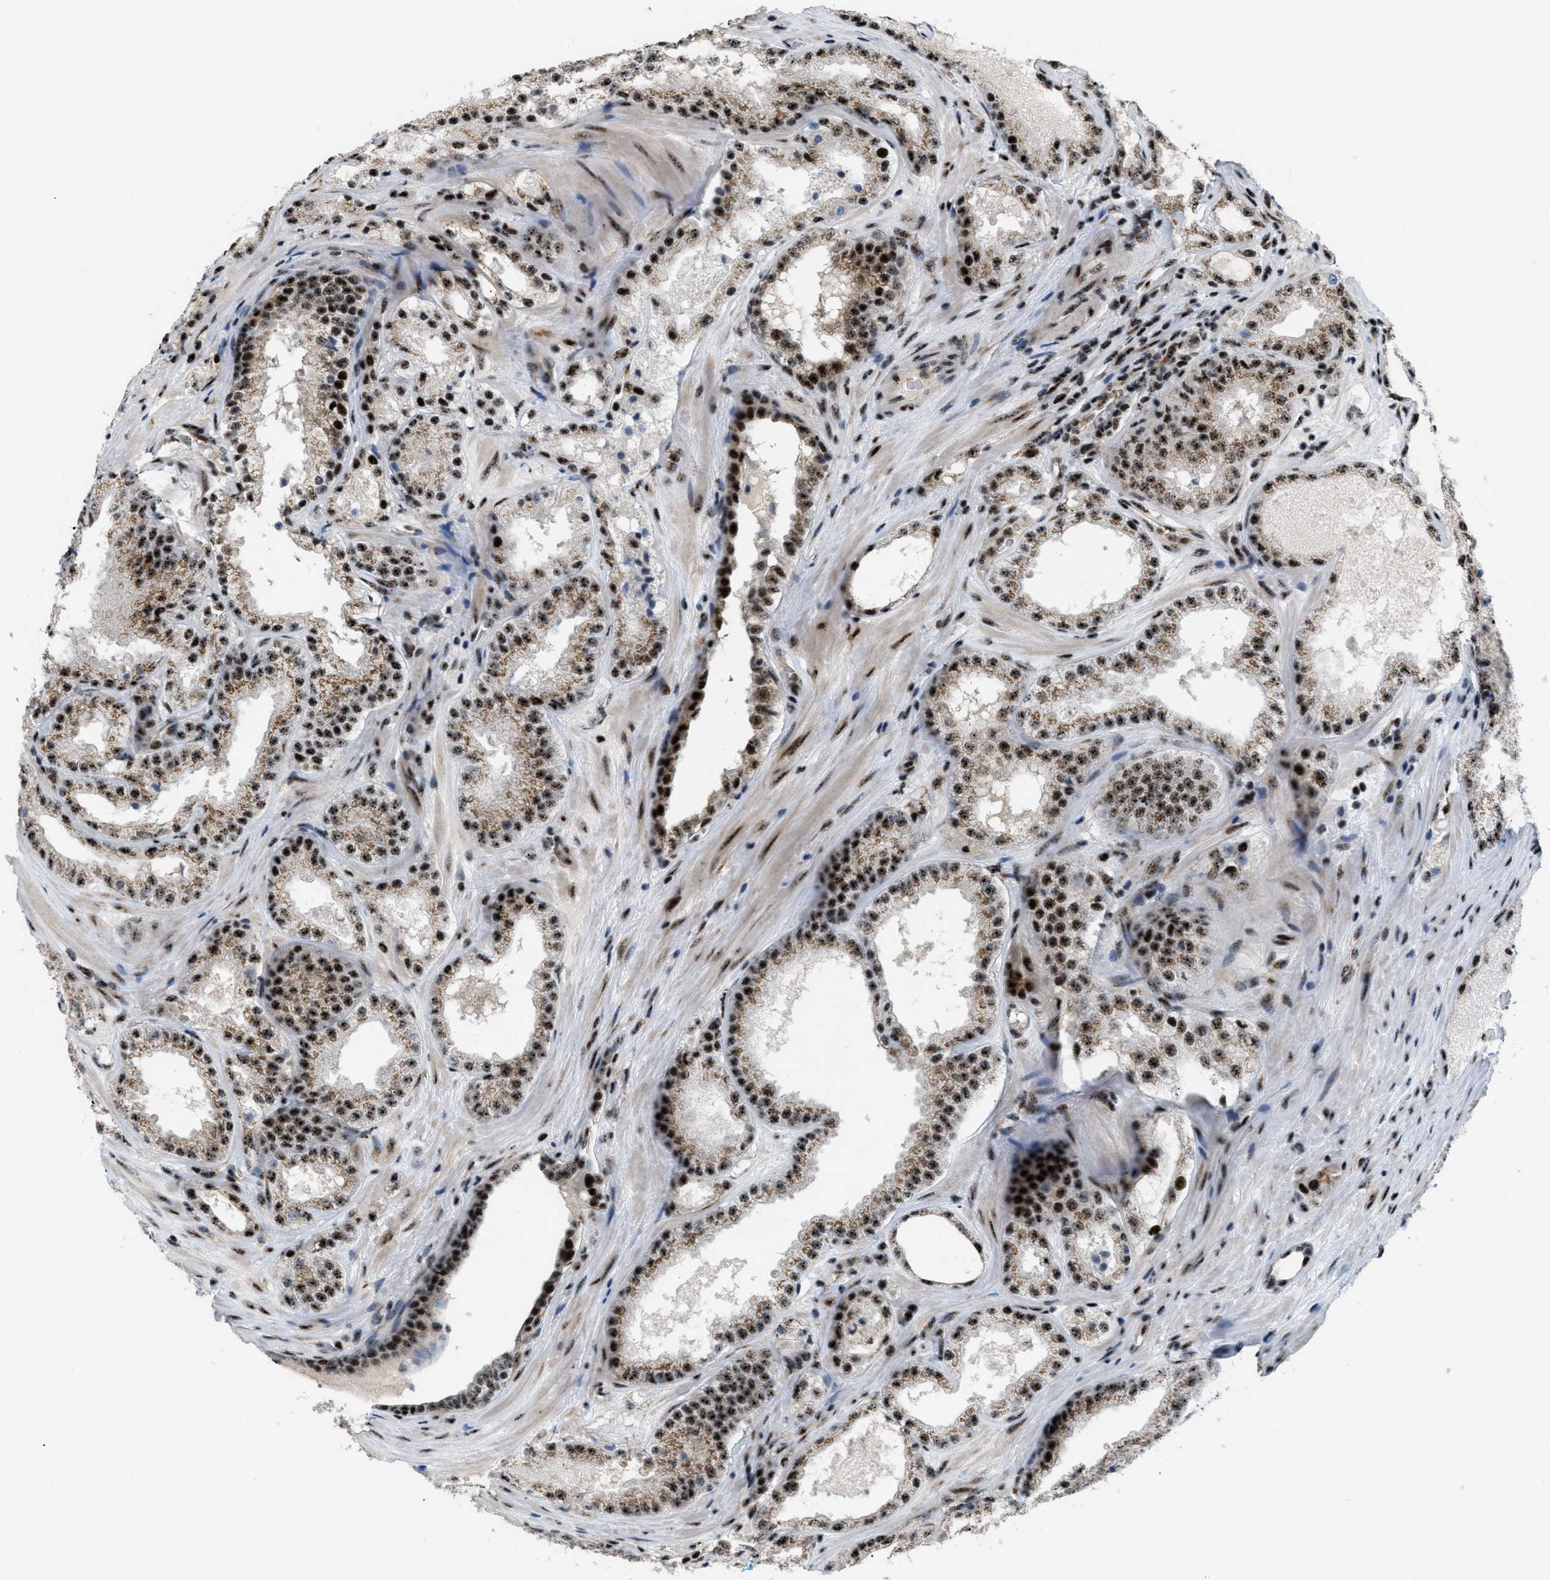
{"staining": {"intensity": "strong", "quantity": ">75%", "location": "nuclear"}, "tissue": "prostate cancer", "cell_type": "Tumor cells", "image_type": "cancer", "snomed": [{"axis": "morphology", "description": "Adenocarcinoma, High grade"}, {"axis": "topography", "description": "Prostate"}], "caption": "Immunohistochemistry of human prostate cancer (adenocarcinoma (high-grade)) demonstrates high levels of strong nuclear staining in approximately >75% of tumor cells. (Stains: DAB (3,3'-diaminobenzidine) in brown, nuclei in blue, Microscopy: brightfield microscopy at high magnification).", "gene": "CDR2", "patient": {"sex": "male", "age": 65}}